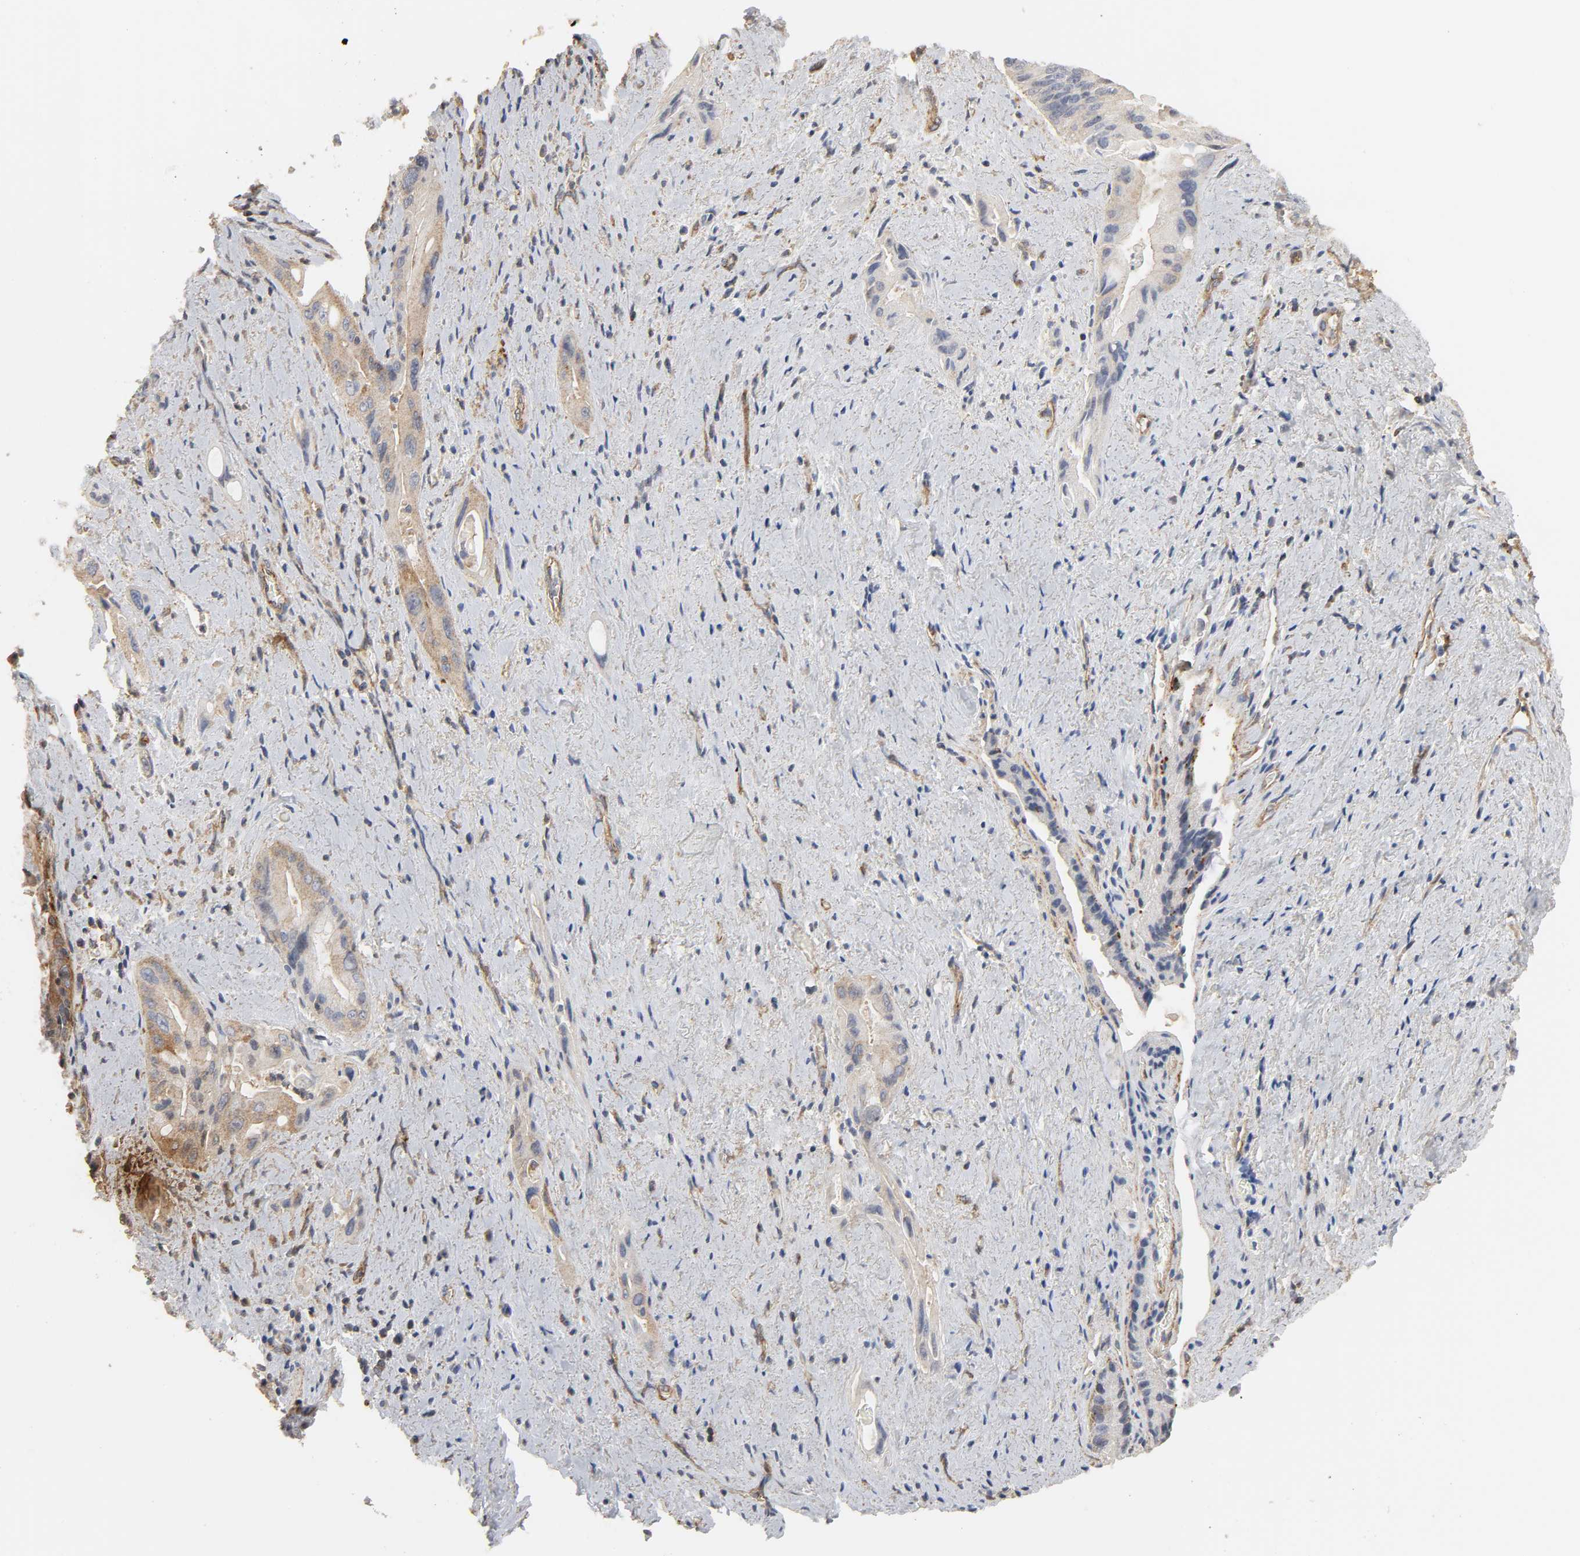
{"staining": {"intensity": "moderate", "quantity": ">75%", "location": "cytoplasmic/membranous"}, "tissue": "pancreatic cancer", "cell_type": "Tumor cells", "image_type": "cancer", "snomed": [{"axis": "morphology", "description": "Adenocarcinoma, NOS"}, {"axis": "topography", "description": "Pancreas"}], "caption": "IHC photomicrograph of neoplastic tissue: adenocarcinoma (pancreatic) stained using IHC reveals medium levels of moderate protein expression localized specifically in the cytoplasmic/membranous of tumor cells, appearing as a cytoplasmic/membranous brown color.", "gene": "SH3GLB1", "patient": {"sex": "male", "age": 77}}